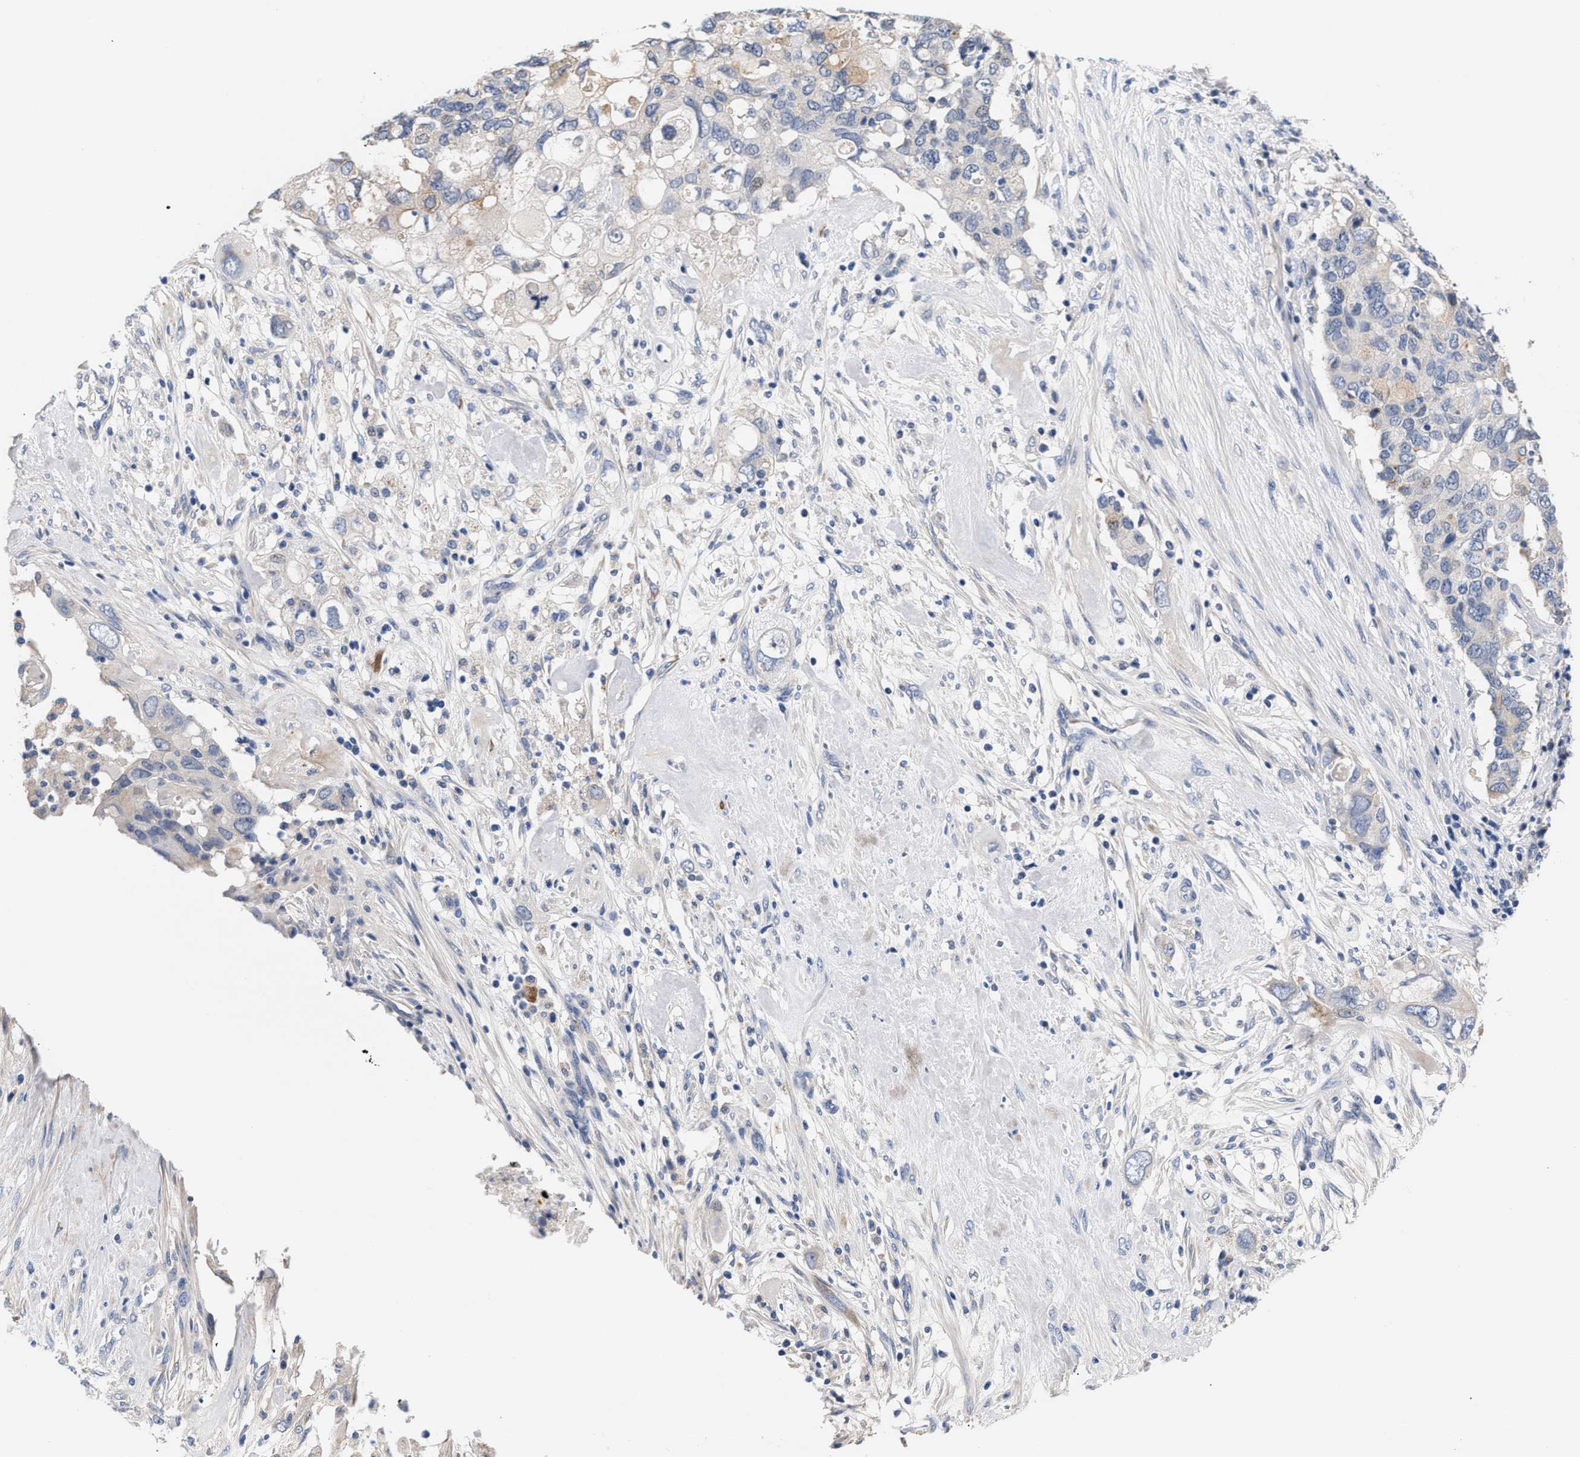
{"staining": {"intensity": "negative", "quantity": "none", "location": "none"}, "tissue": "pancreatic cancer", "cell_type": "Tumor cells", "image_type": "cancer", "snomed": [{"axis": "morphology", "description": "Adenocarcinoma, NOS"}, {"axis": "topography", "description": "Pancreas"}], "caption": "DAB (3,3'-diaminobenzidine) immunohistochemical staining of human pancreatic cancer (adenocarcinoma) displays no significant expression in tumor cells.", "gene": "ACTL7B", "patient": {"sex": "female", "age": 56}}